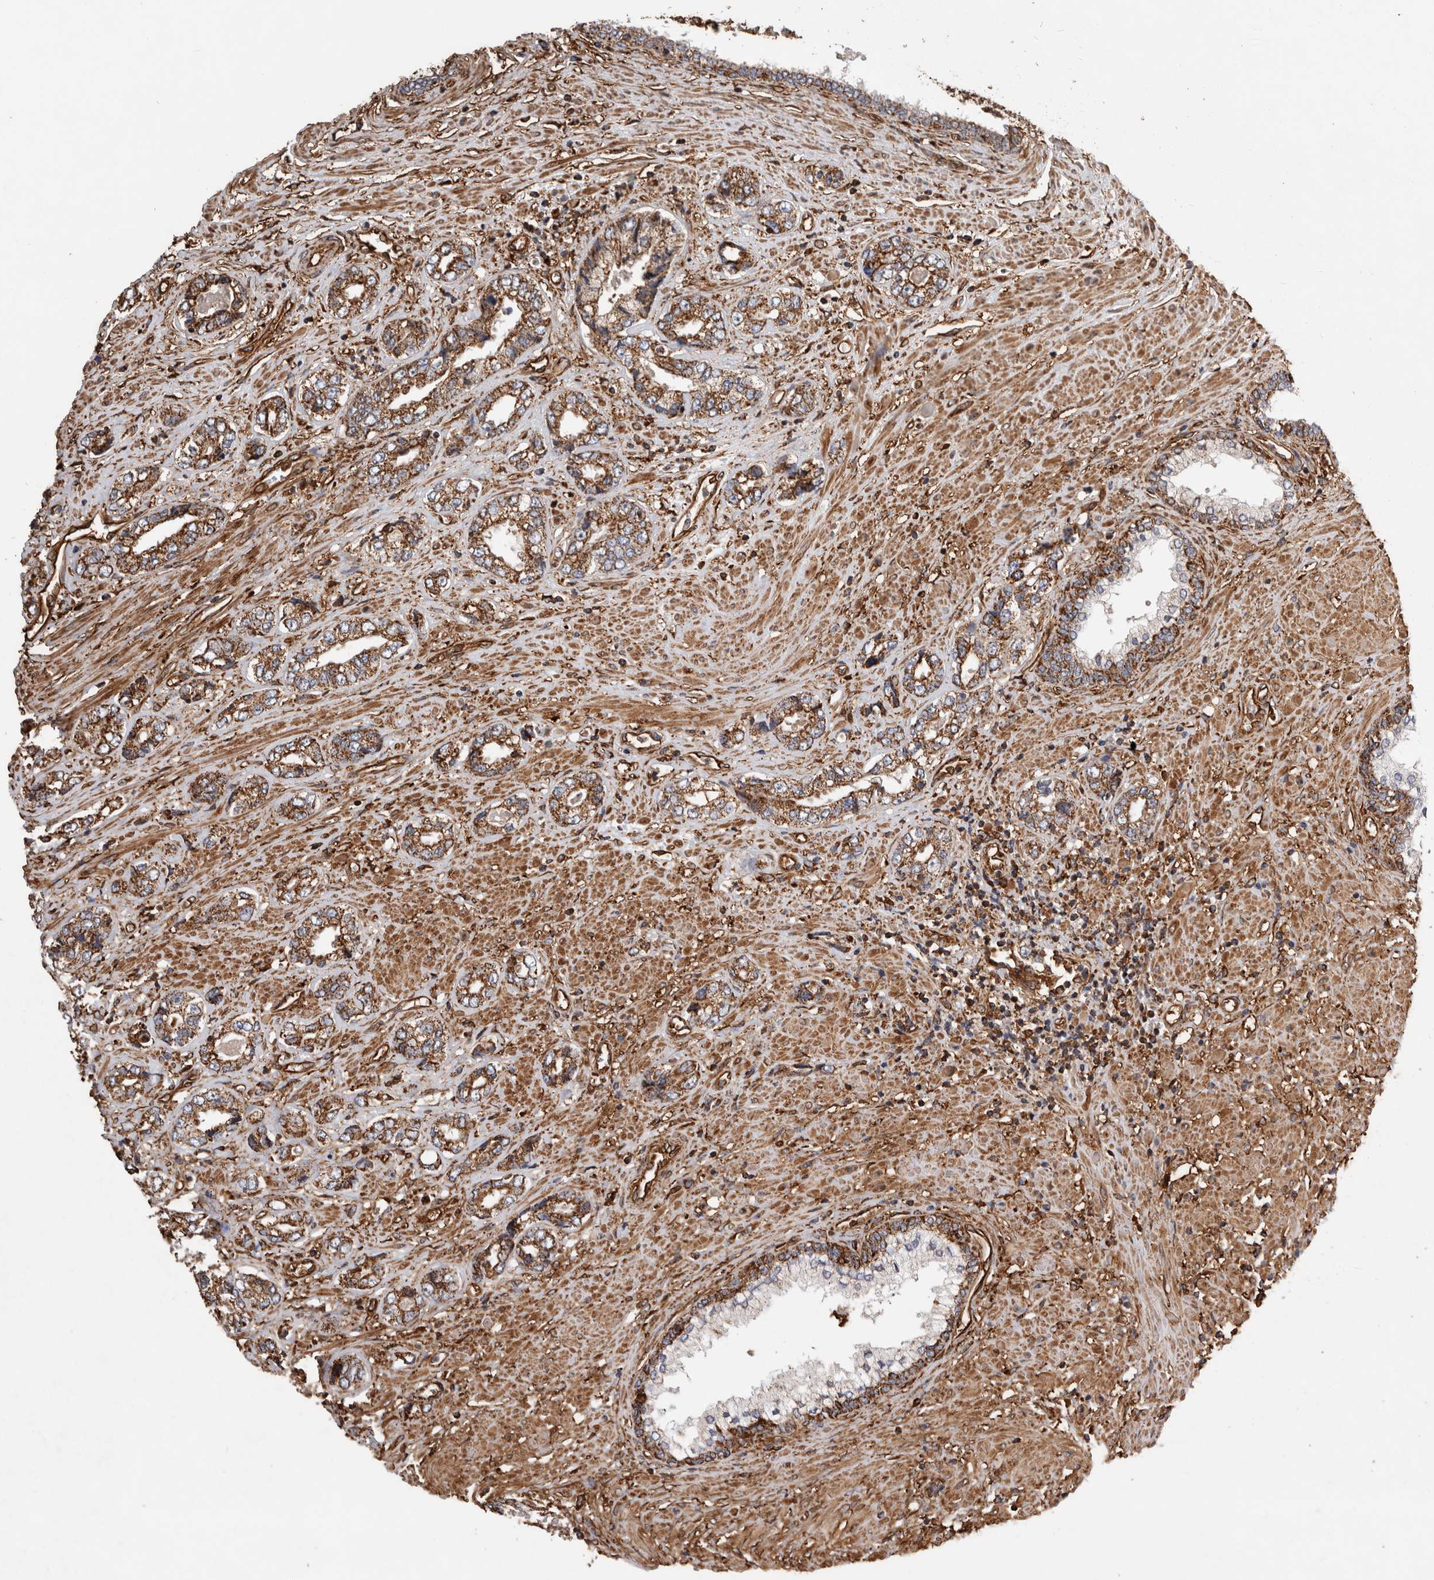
{"staining": {"intensity": "moderate", "quantity": ">75%", "location": "cytoplasmic/membranous"}, "tissue": "prostate cancer", "cell_type": "Tumor cells", "image_type": "cancer", "snomed": [{"axis": "morphology", "description": "Adenocarcinoma, High grade"}, {"axis": "topography", "description": "Prostate"}], "caption": "Human prostate high-grade adenocarcinoma stained for a protein (brown) displays moderate cytoplasmic/membranous positive staining in approximately >75% of tumor cells.", "gene": "ZNF397", "patient": {"sex": "male", "age": 61}}